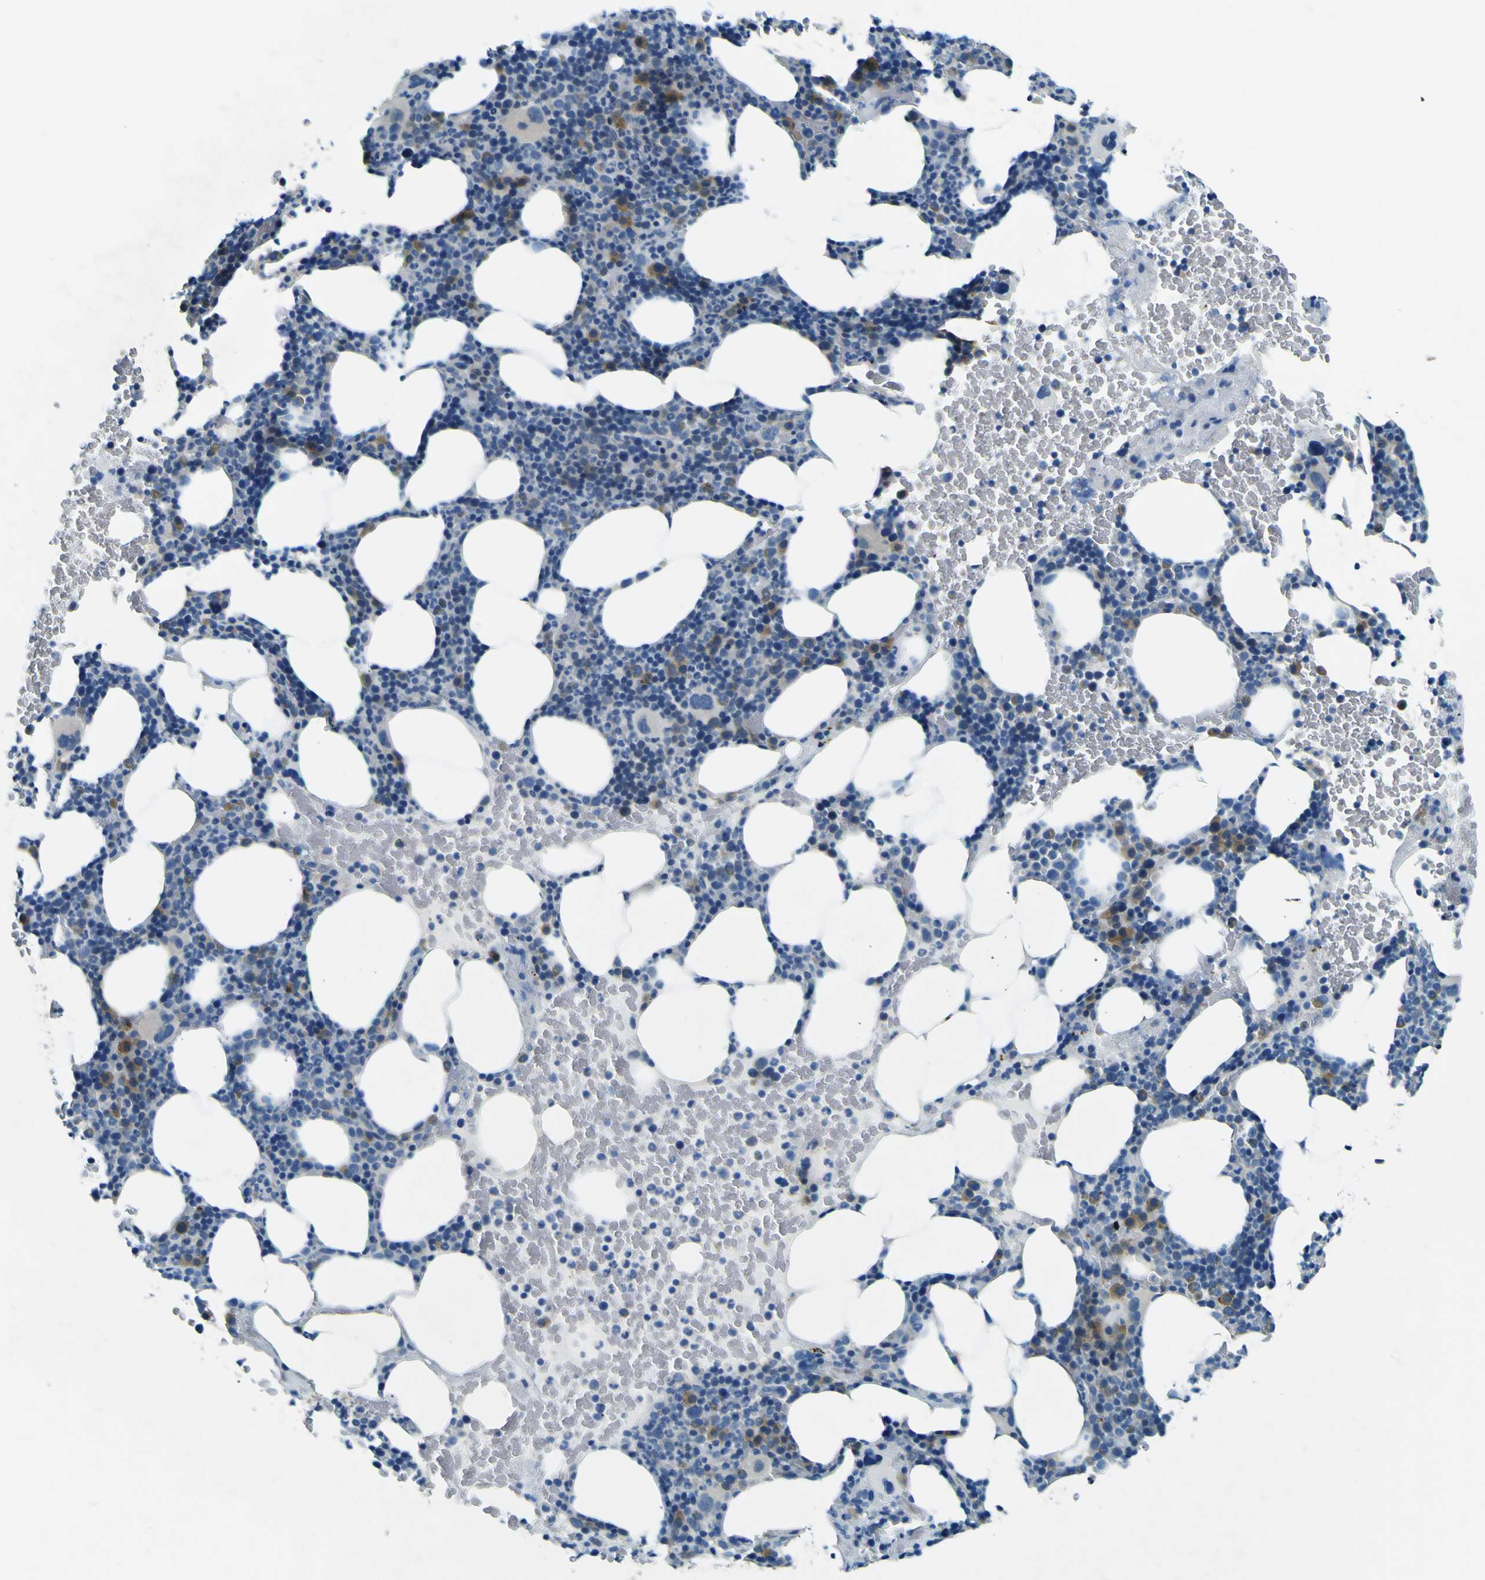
{"staining": {"intensity": "moderate", "quantity": "<25%", "location": "cytoplasmic/membranous"}, "tissue": "bone marrow", "cell_type": "Hematopoietic cells", "image_type": "normal", "snomed": [{"axis": "morphology", "description": "Normal tissue, NOS"}, {"axis": "morphology", "description": "Inflammation, NOS"}, {"axis": "topography", "description": "Bone marrow"}], "caption": "Protein analysis of benign bone marrow reveals moderate cytoplasmic/membranous positivity in about <25% of hematopoietic cells. (DAB (3,3'-diaminobenzidine) IHC with brightfield microscopy, high magnification).", "gene": "SORCS1", "patient": {"sex": "female", "age": 70}}